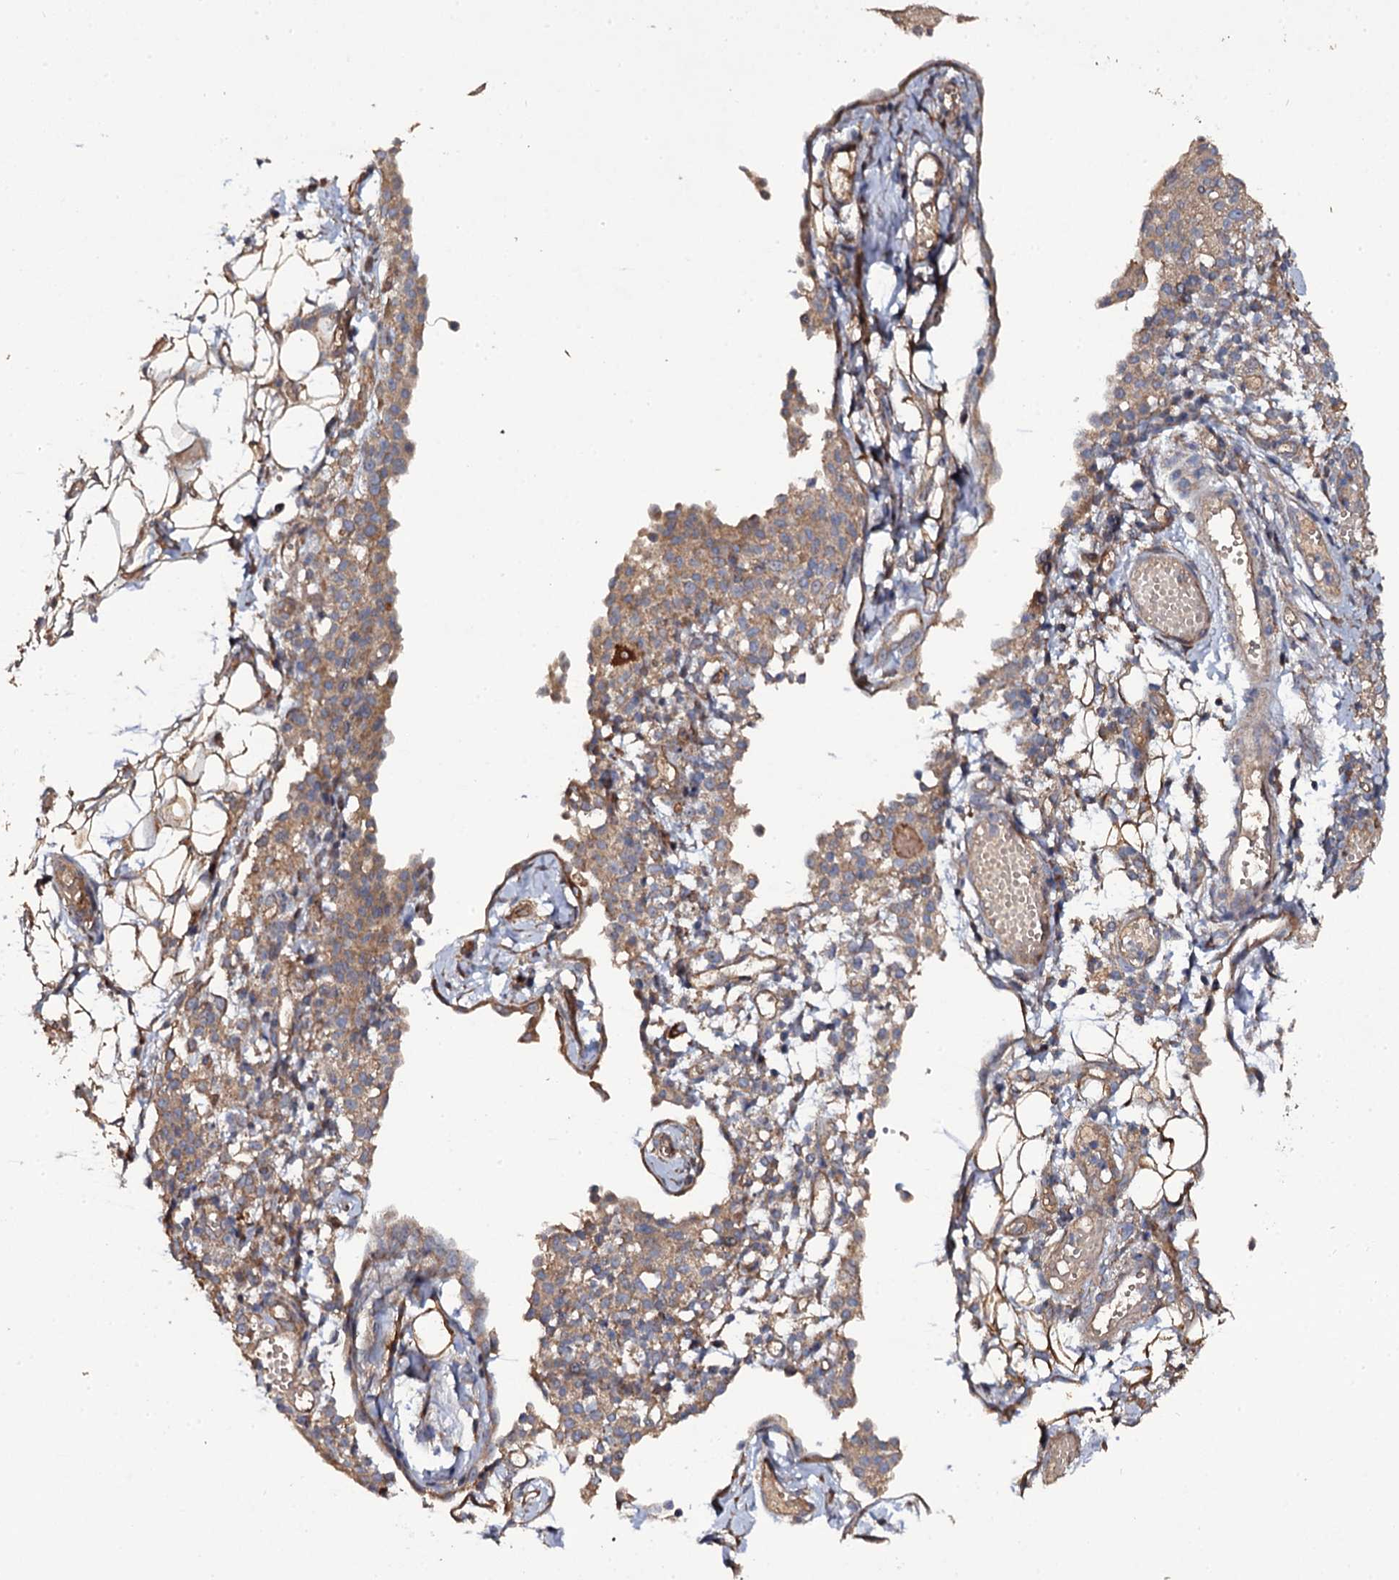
{"staining": {"intensity": "moderate", "quantity": ">75%", "location": "cytoplasmic/membranous"}, "tissue": "ovarian cancer", "cell_type": "Tumor cells", "image_type": "cancer", "snomed": [{"axis": "morphology", "description": "Carcinoma, endometroid"}, {"axis": "topography", "description": "Ovary"}], "caption": "Immunohistochemistry (IHC) of human ovarian cancer (endometroid carcinoma) reveals medium levels of moderate cytoplasmic/membranous expression in approximately >75% of tumor cells. The staining was performed using DAB to visualize the protein expression in brown, while the nuclei were stained in blue with hematoxylin (Magnification: 20x).", "gene": "TTC23", "patient": {"sex": "female", "age": 42}}